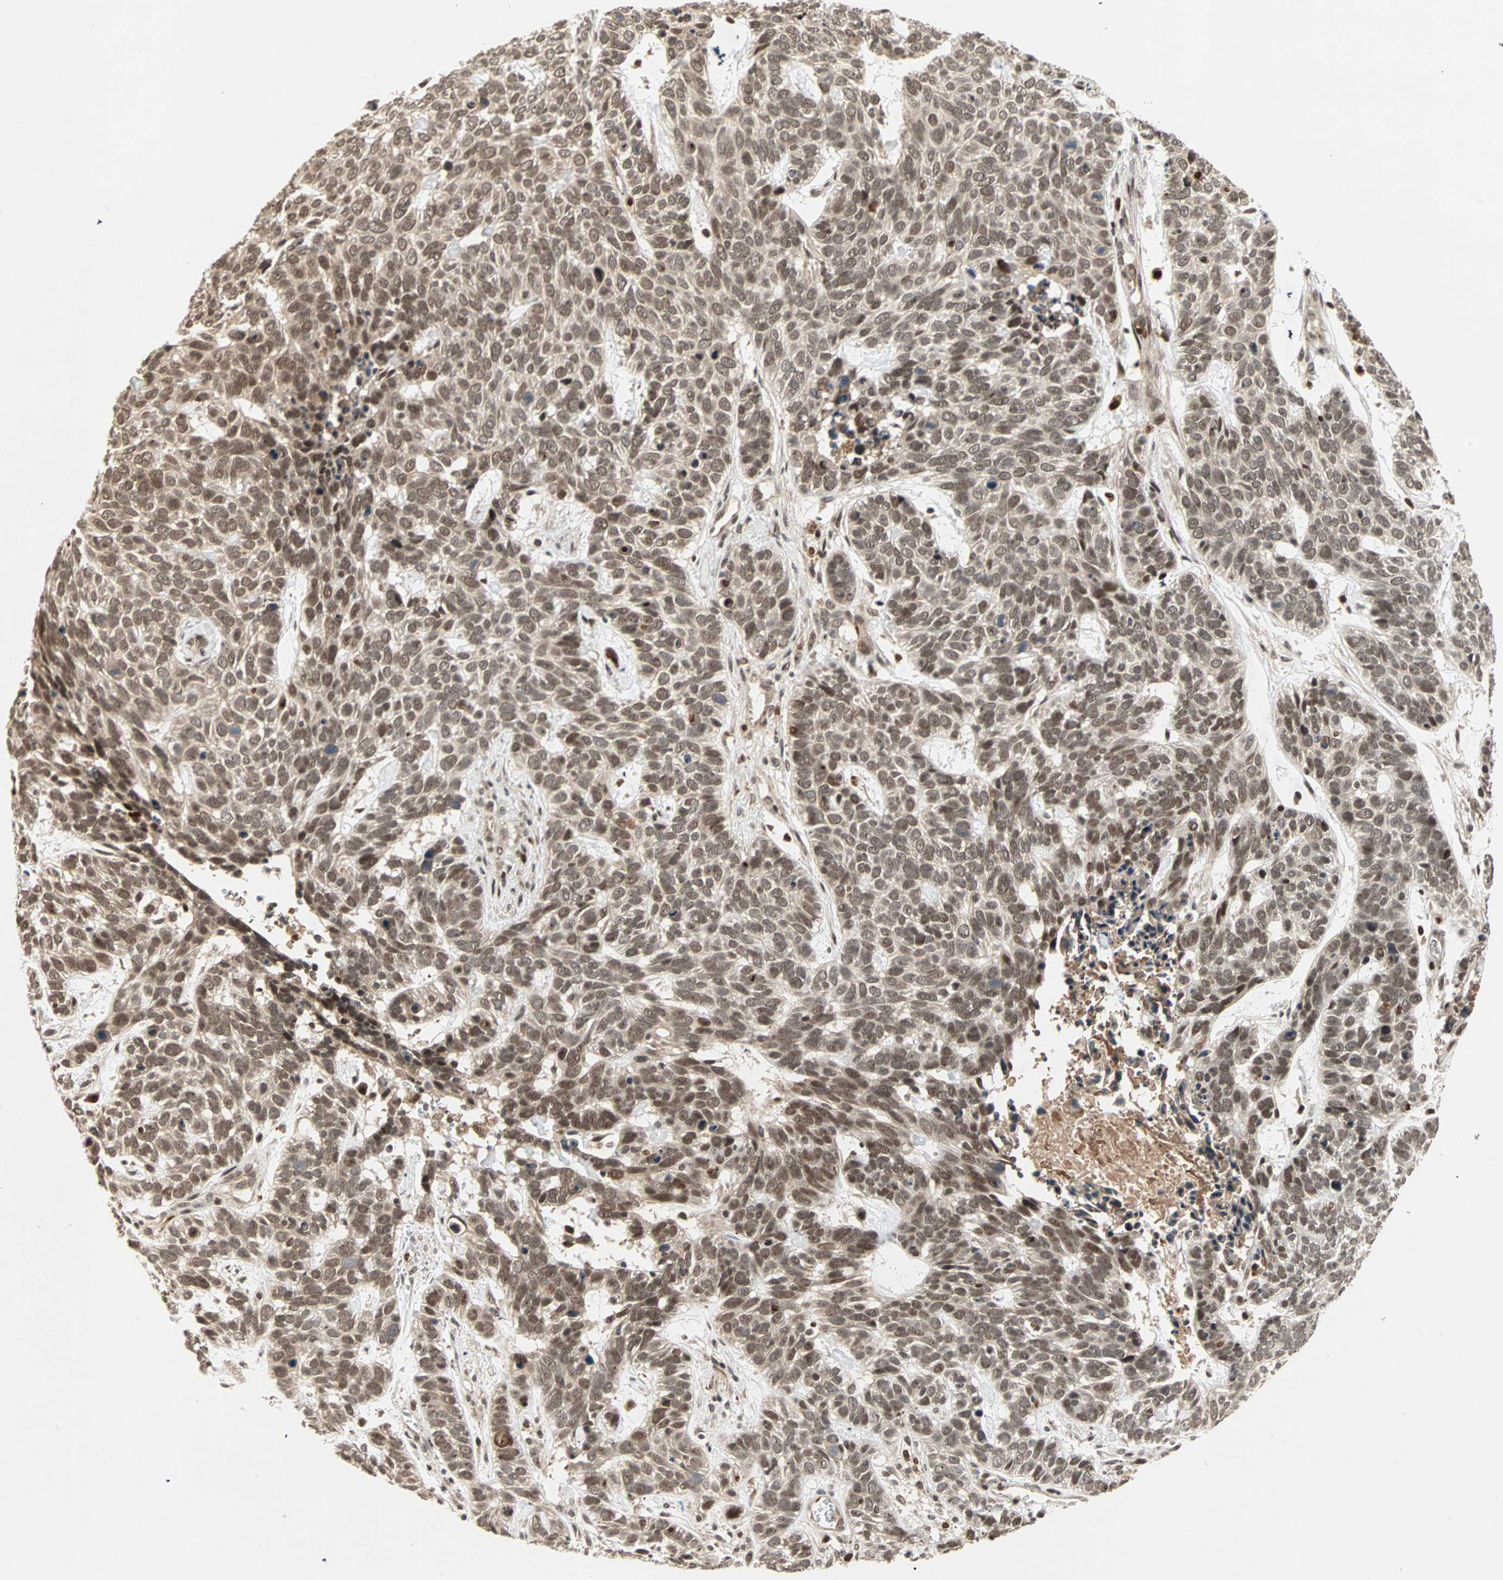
{"staining": {"intensity": "strong", "quantity": ">75%", "location": "cytoplasmic/membranous,nuclear"}, "tissue": "skin cancer", "cell_type": "Tumor cells", "image_type": "cancer", "snomed": [{"axis": "morphology", "description": "Basal cell carcinoma"}, {"axis": "topography", "description": "Skin"}], "caption": "Skin cancer stained for a protein (brown) exhibits strong cytoplasmic/membranous and nuclear positive staining in approximately >75% of tumor cells.", "gene": "ZBED9", "patient": {"sex": "male", "age": 87}}